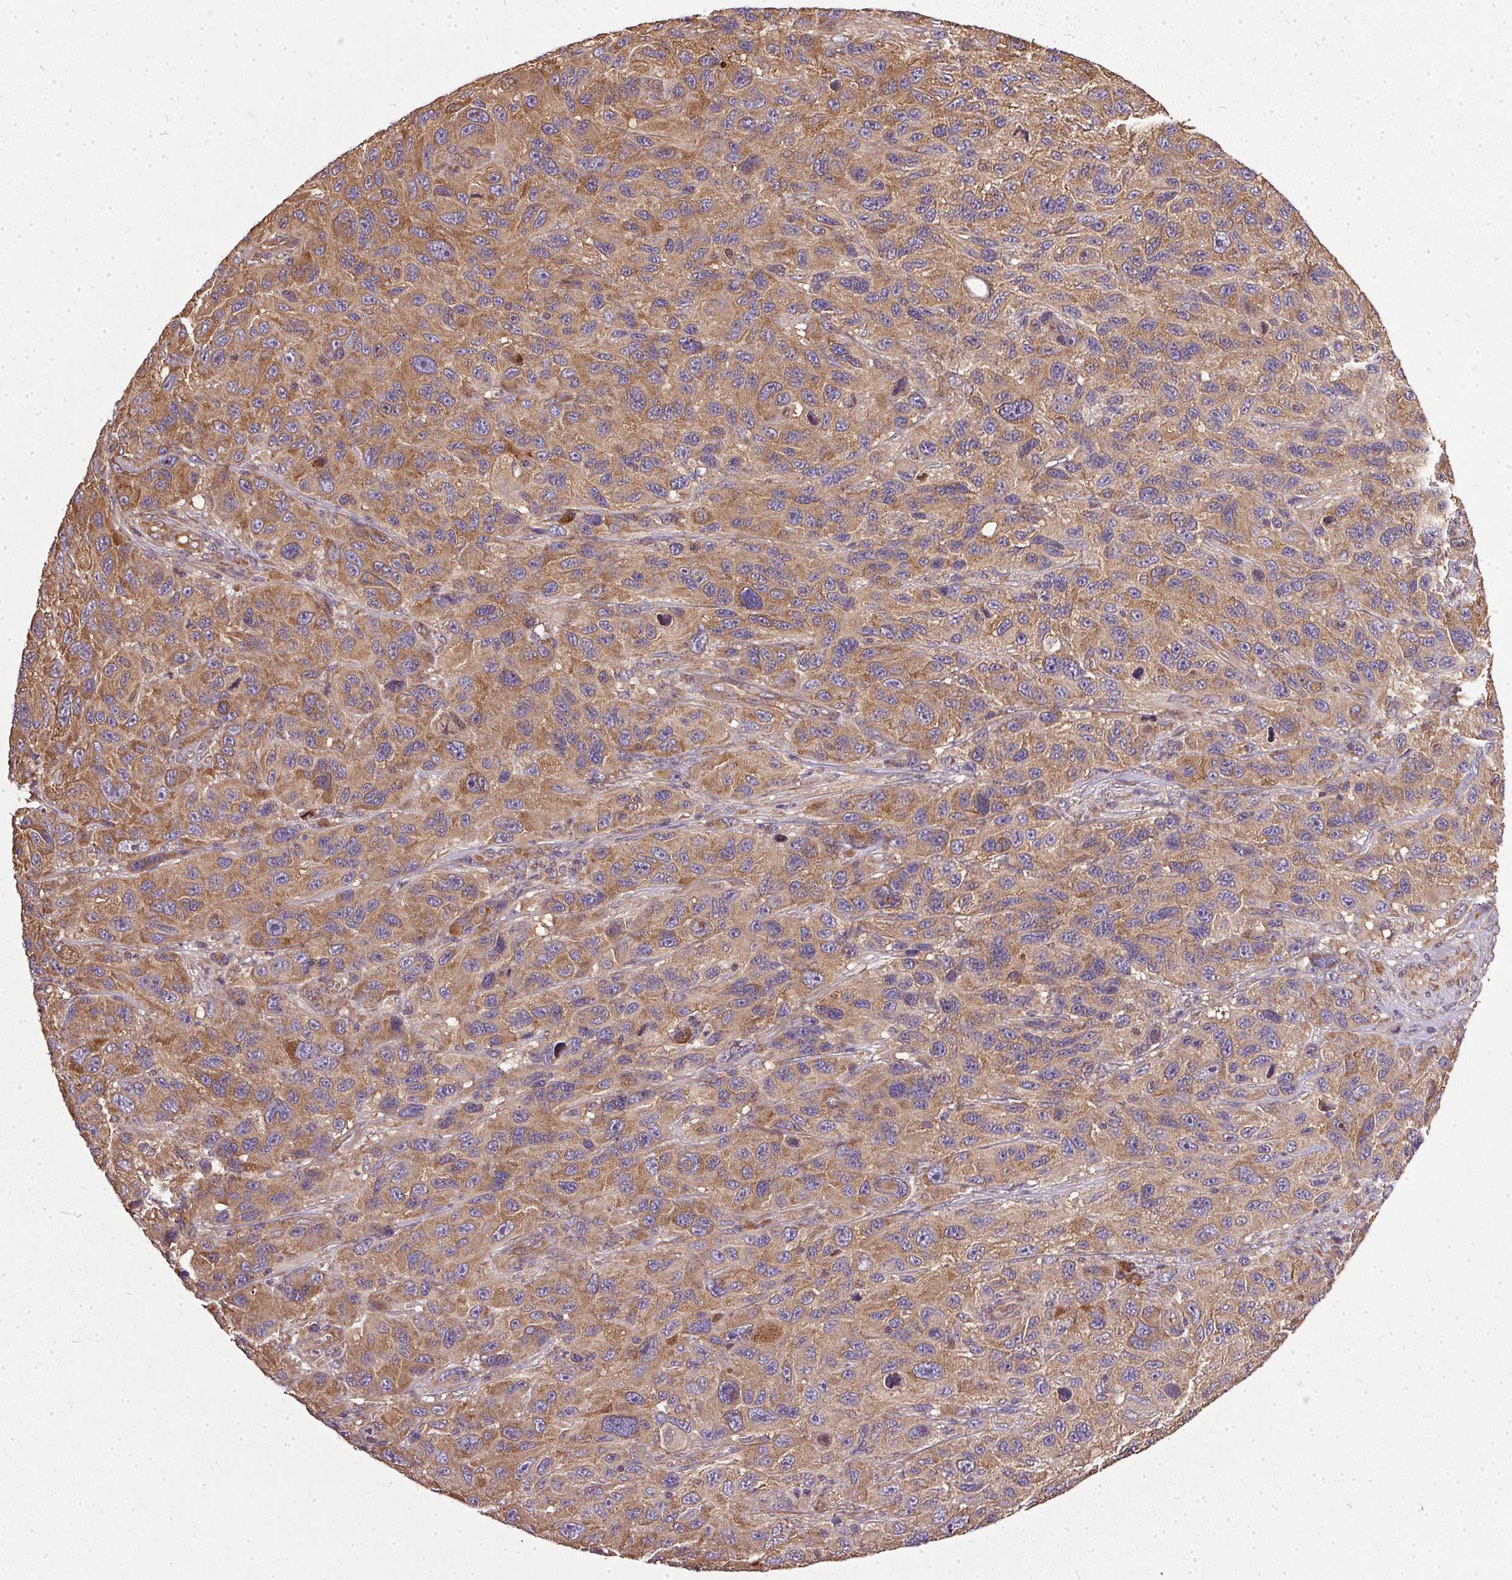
{"staining": {"intensity": "moderate", "quantity": ">75%", "location": "cytoplasmic/membranous"}, "tissue": "melanoma", "cell_type": "Tumor cells", "image_type": "cancer", "snomed": [{"axis": "morphology", "description": "Malignant melanoma, NOS"}, {"axis": "topography", "description": "Skin"}], "caption": "A brown stain labels moderate cytoplasmic/membranous expression of a protein in melanoma tumor cells. (DAB IHC with brightfield microscopy, high magnification).", "gene": "EIF2S1", "patient": {"sex": "male", "age": 53}}